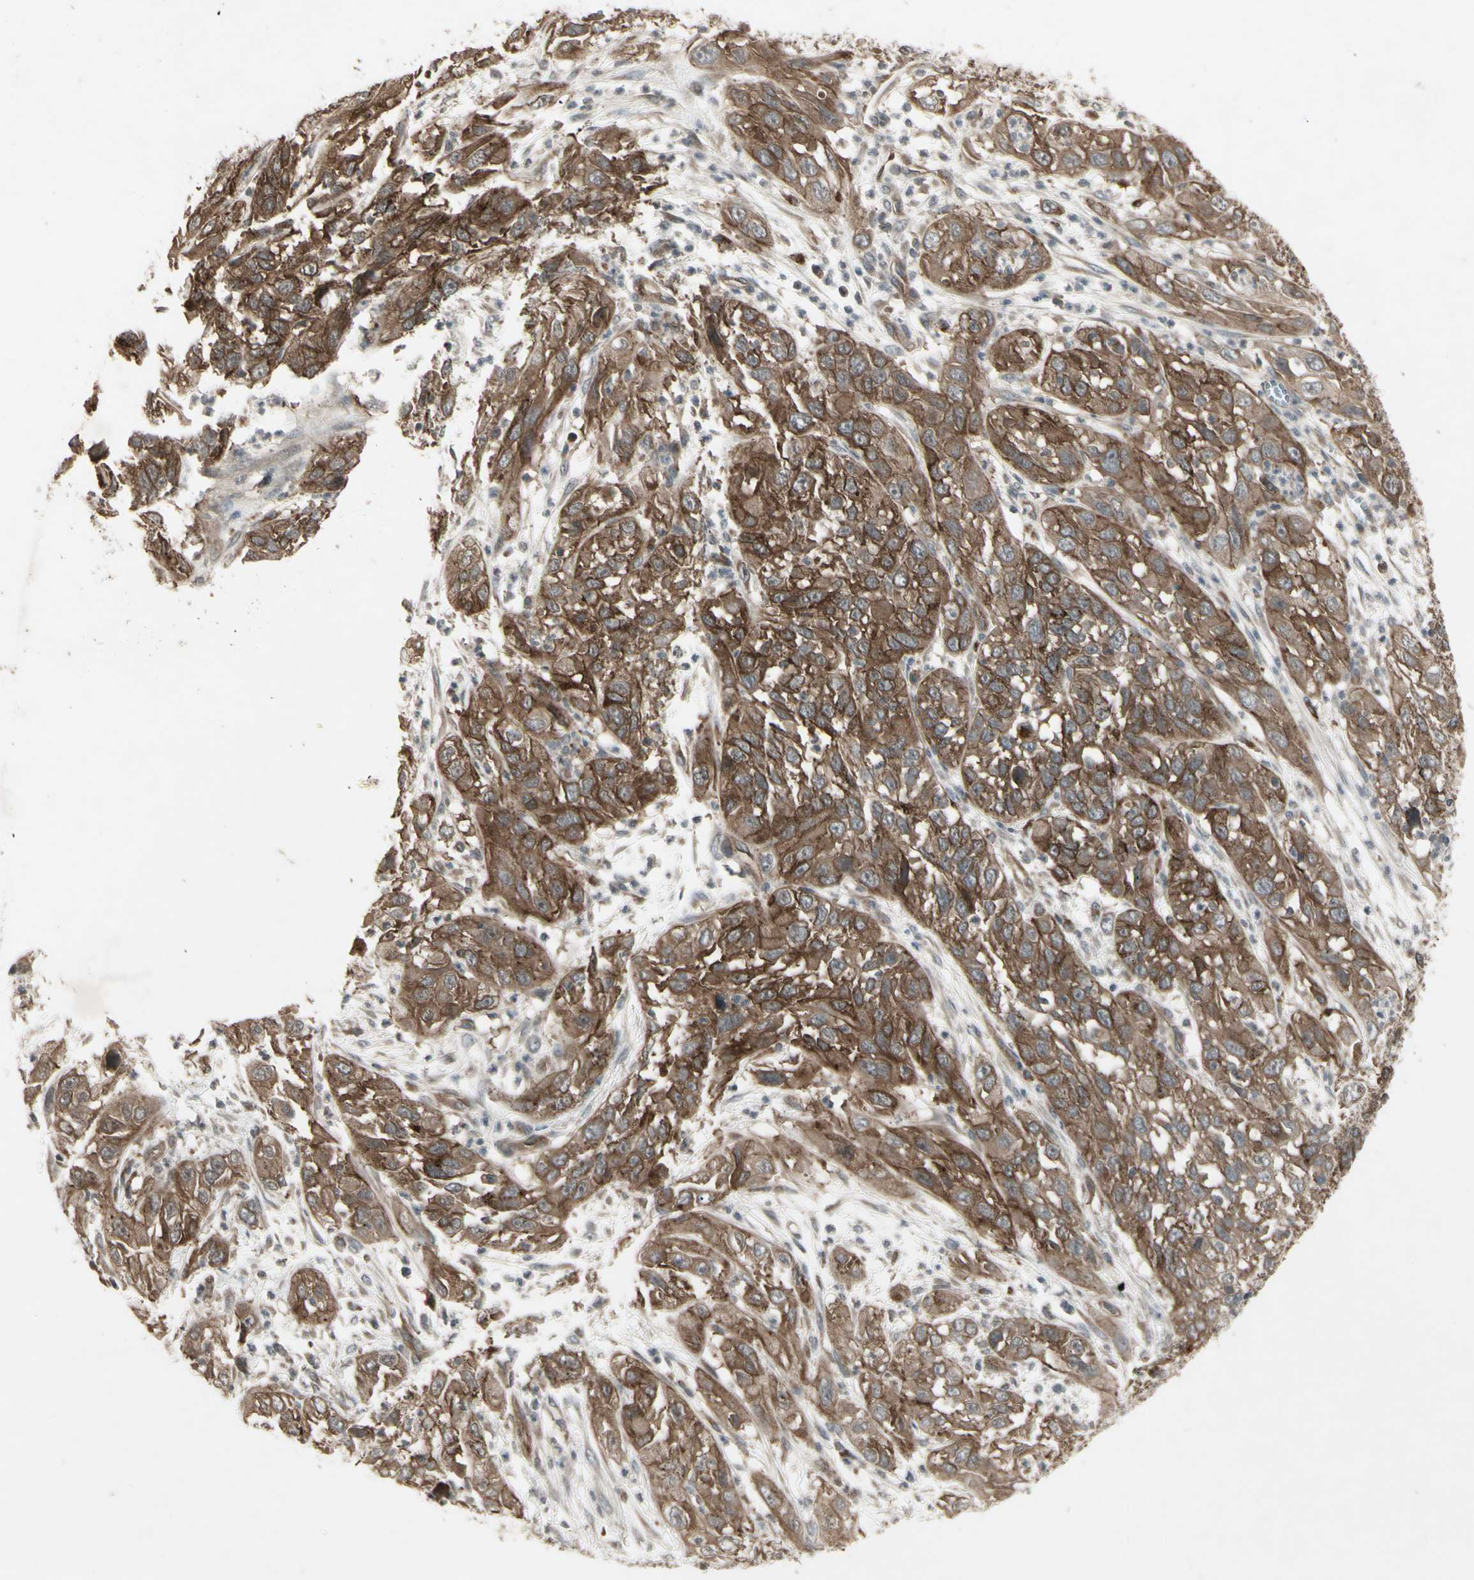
{"staining": {"intensity": "moderate", "quantity": "25%-75%", "location": "cytoplasmic/membranous"}, "tissue": "cervical cancer", "cell_type": "Tumor cells", "image_type": "cancer", "snomed": [{"axis": "morphology", "description": "Squamous cell carcinoma, NOS"}, {"axis": "topography", "description": "Cervix"}], "caption": "A histopathology image showing moderate cytoplasmic/membranous expression in approximately 25%-75% of tumor cells in squamous cell carcinoma (cervical), as visualized by brown immunohistochemical staining.", "gene": "JAG1", "patient": {"sex": "female", "age": 32}}